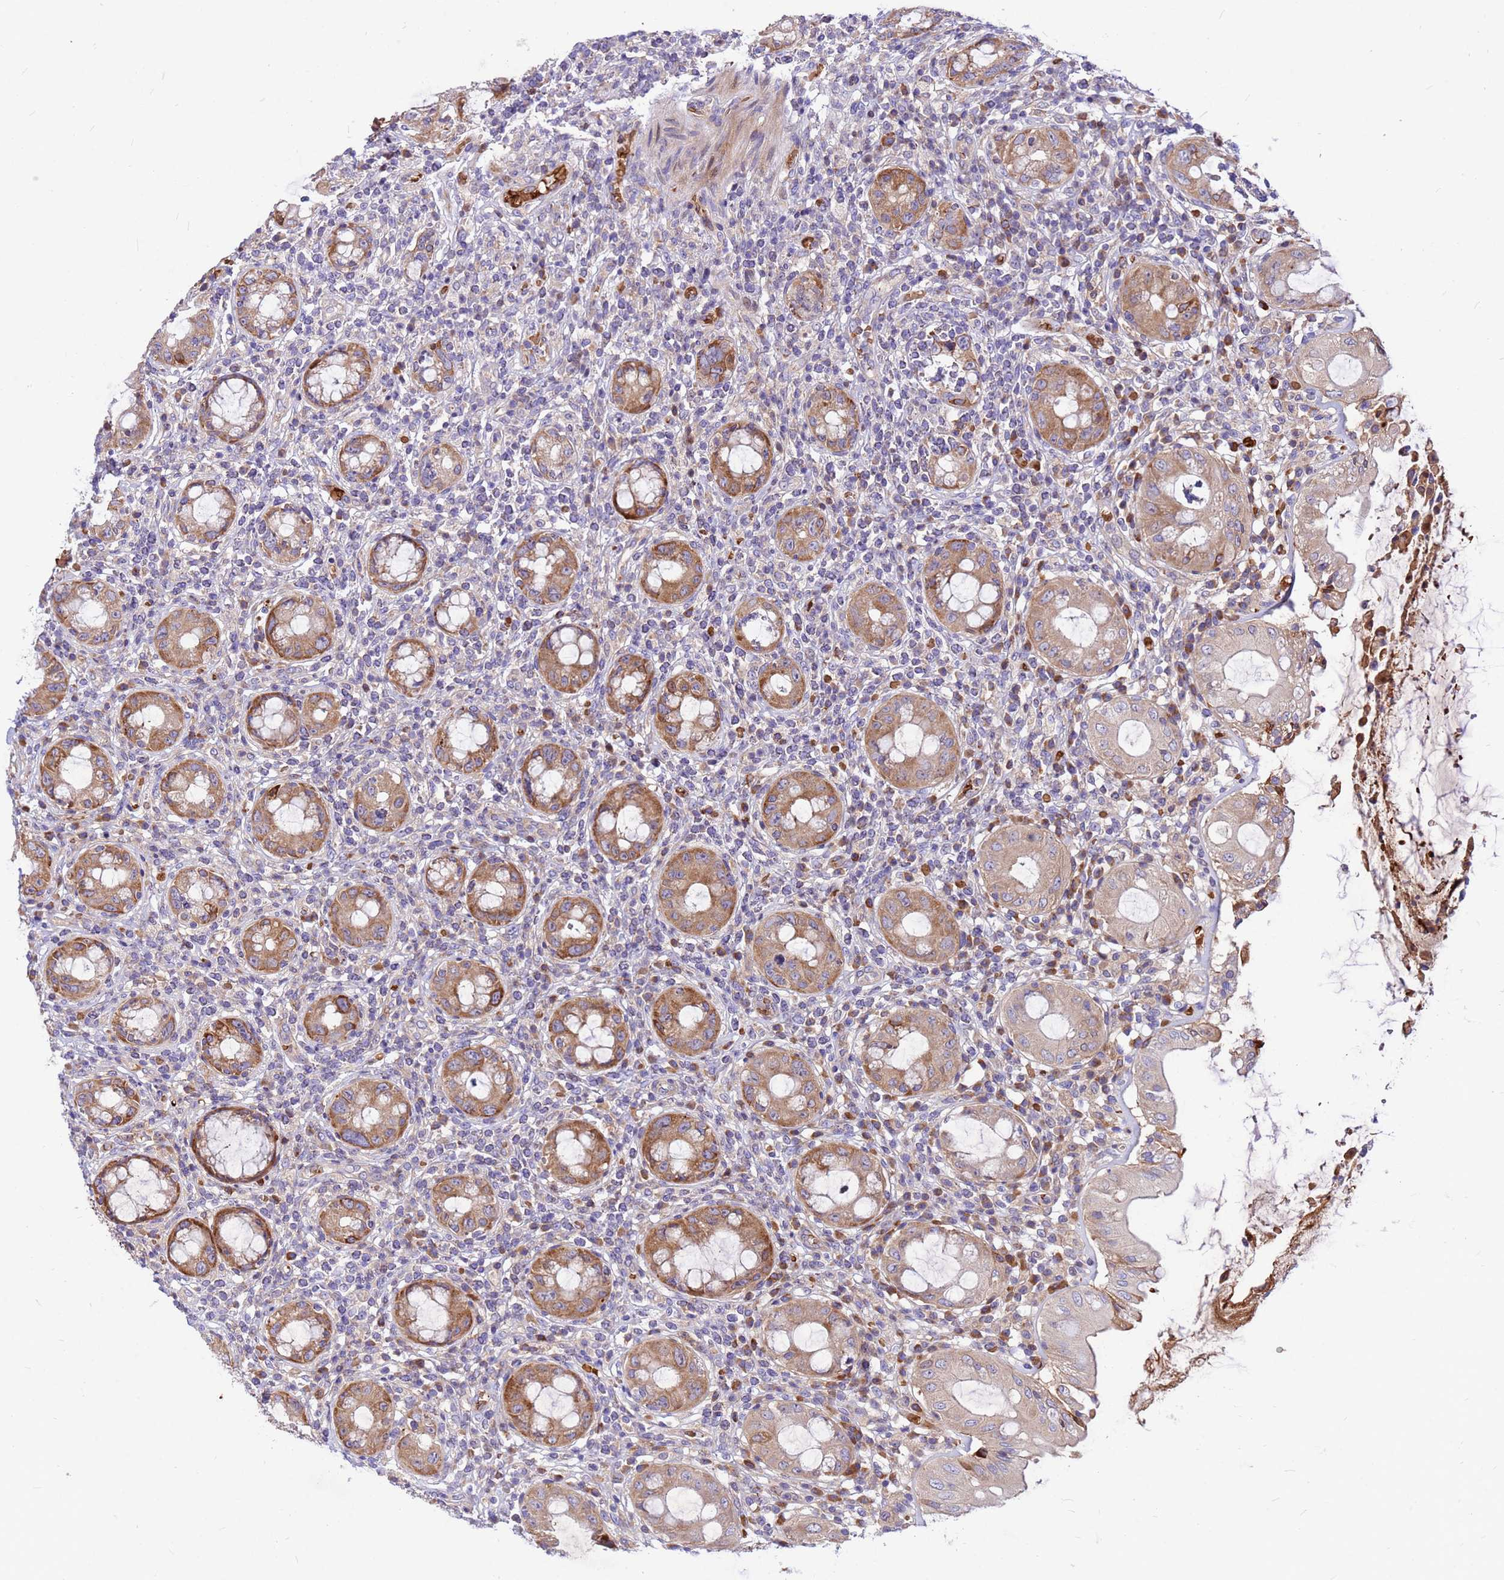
{"staining": {"intensity": "strong", "quantity": ">75%", "location": "cytoplasmic/membranous"}, "tissue": "rectum", "cell_type": "Glandular cells", "image_type": "normal", "snomed": [{"axis": "morphology", "description": "Normal tissue, NOS"}, {"axis": "topography", "description": "Rectum"}], "caption": "DAB (3,3'-diaminobenzidine) immunohistochemical staining of normal human rectum reveals strong cytoplasmic/membranous protein positivity in about >75% of glandular cells.", "gene": "ZNF669", "patient": {"sex": "female", "age": 57}}